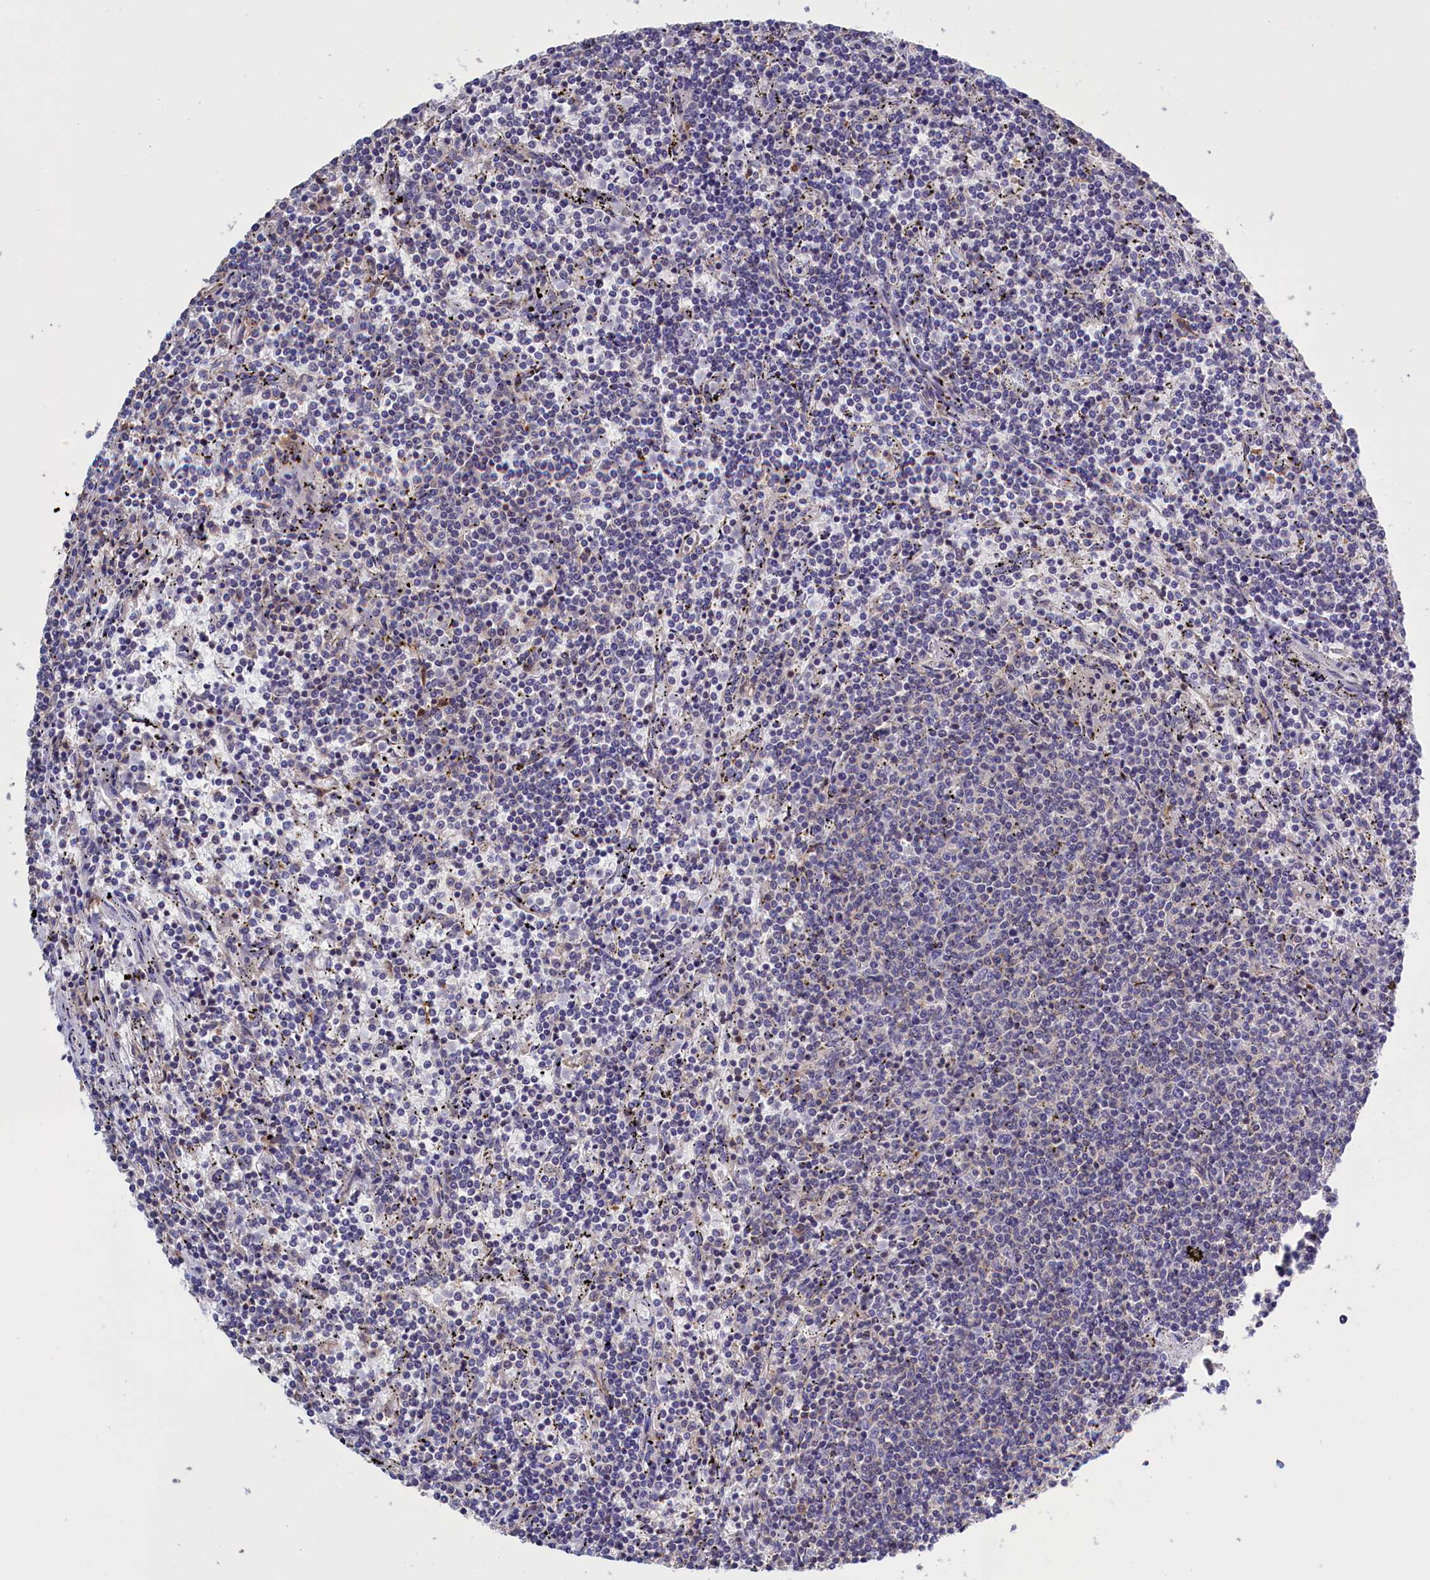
{"staining": {"intensity": "negative", "quantity": "none", "location": "none"}, "tissue": "lymphoma", "cell_type": "Tumor cells", "image_type": "cancer", "snomed": [{"axis": "morphology", "description": "Malignant lymphoma, non-Hodgkin's type, Low grade"}, {"axis": "topography", "description": "Spleen"}], "caption": "There is no significant expression in tumor cells of lymphoma. Nuclei are stained in blue.", "gene": "ARHGAP18", "patient": {"sex": "female", "age": 50}}